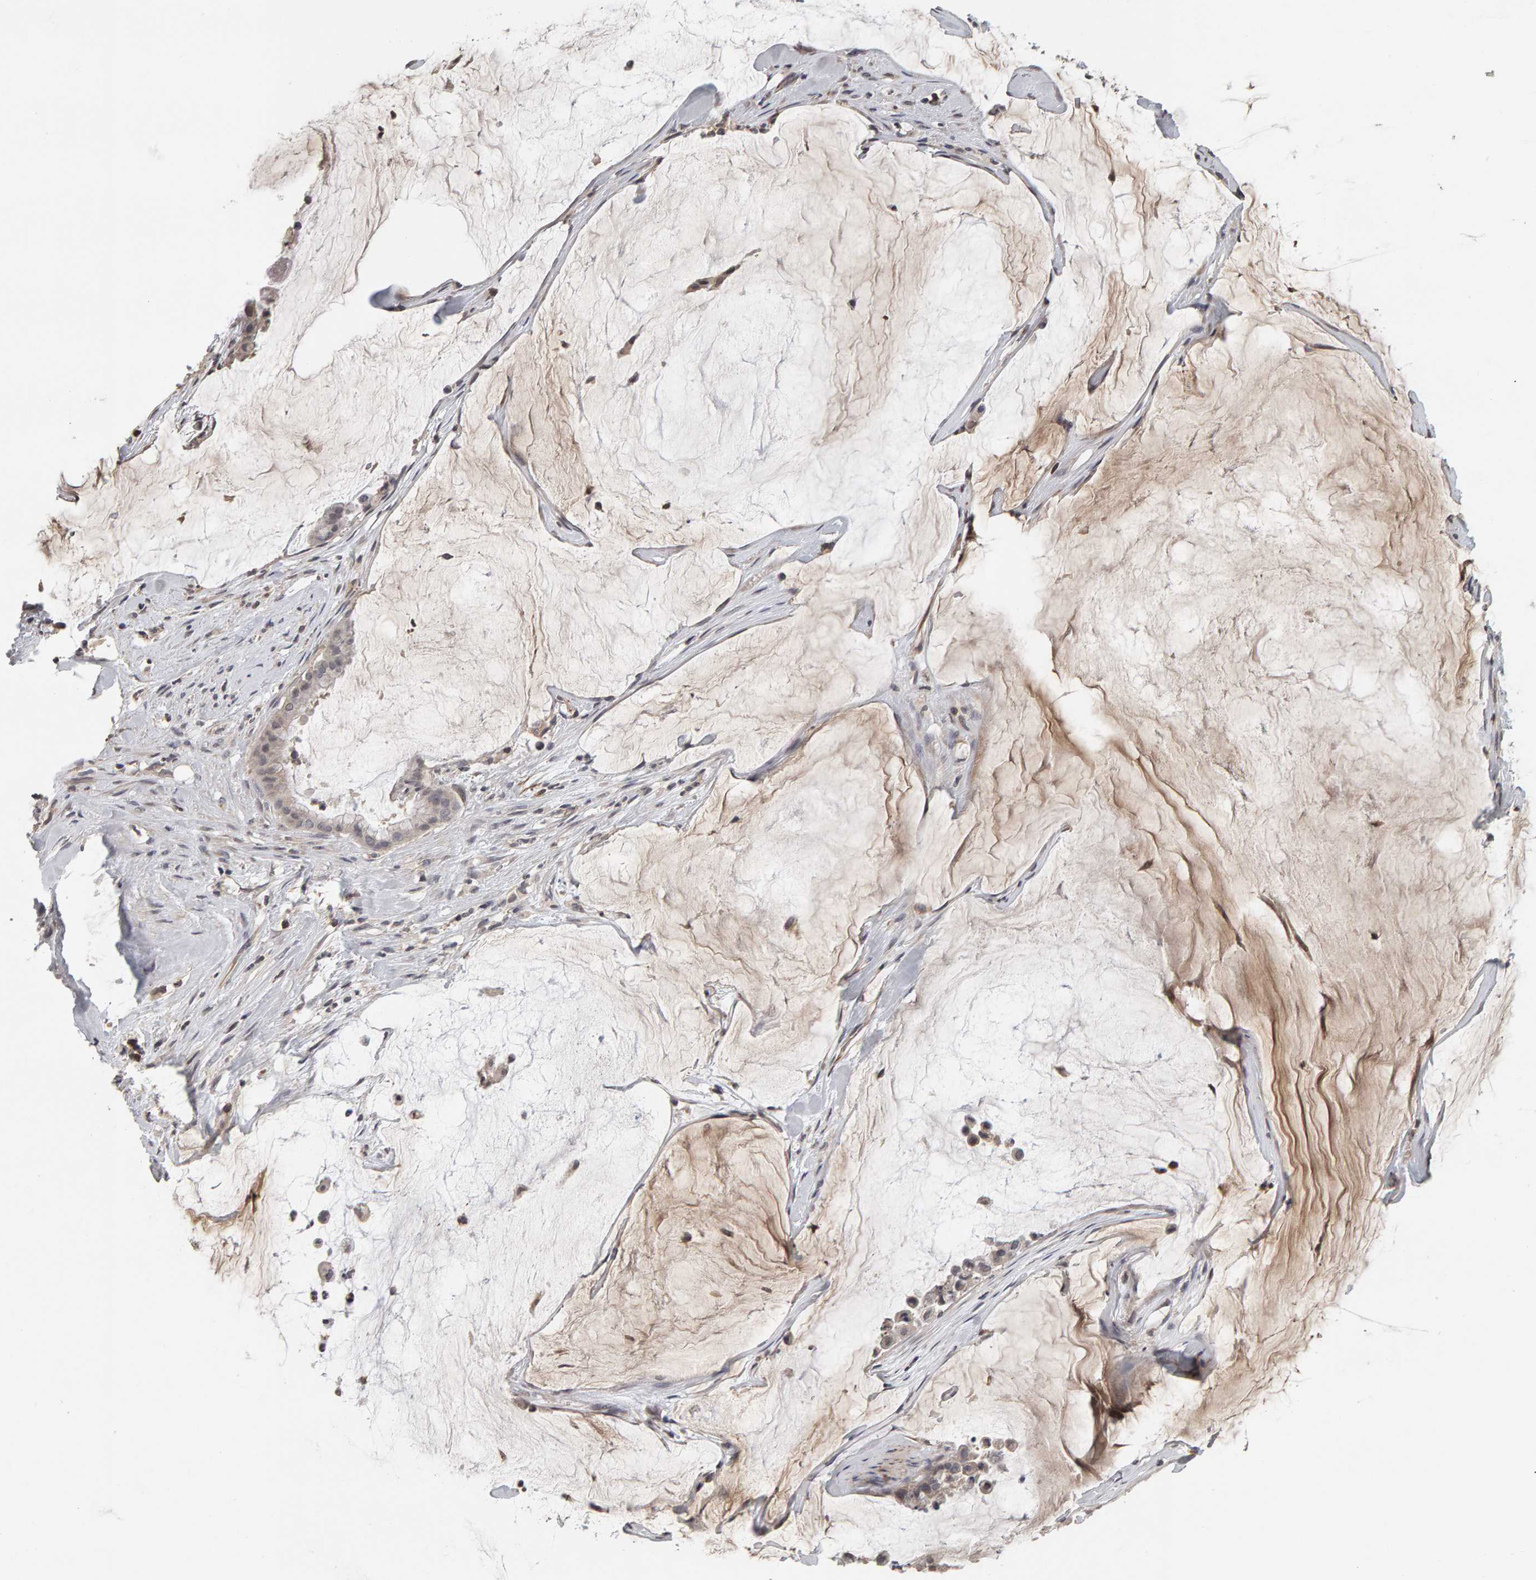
{"staining": {"intensity": "negative", "quantity": "none", "location": "none"}, "tissue": "pancreatic cancer", "cell_type": "Tumor cells", "image_type": "cancer", "snomed": [{"axis": "morphology", "description": "Adenocarcinoma, NOS"}, {"axis": "topography", "description": "Pancreas"}], "caption": "Immunohistochemistry of pancreatic cancer exhibits no positivity in tumor cells.", "gene": "TEFM", "patient": {"sex": "male", "age": 41}}